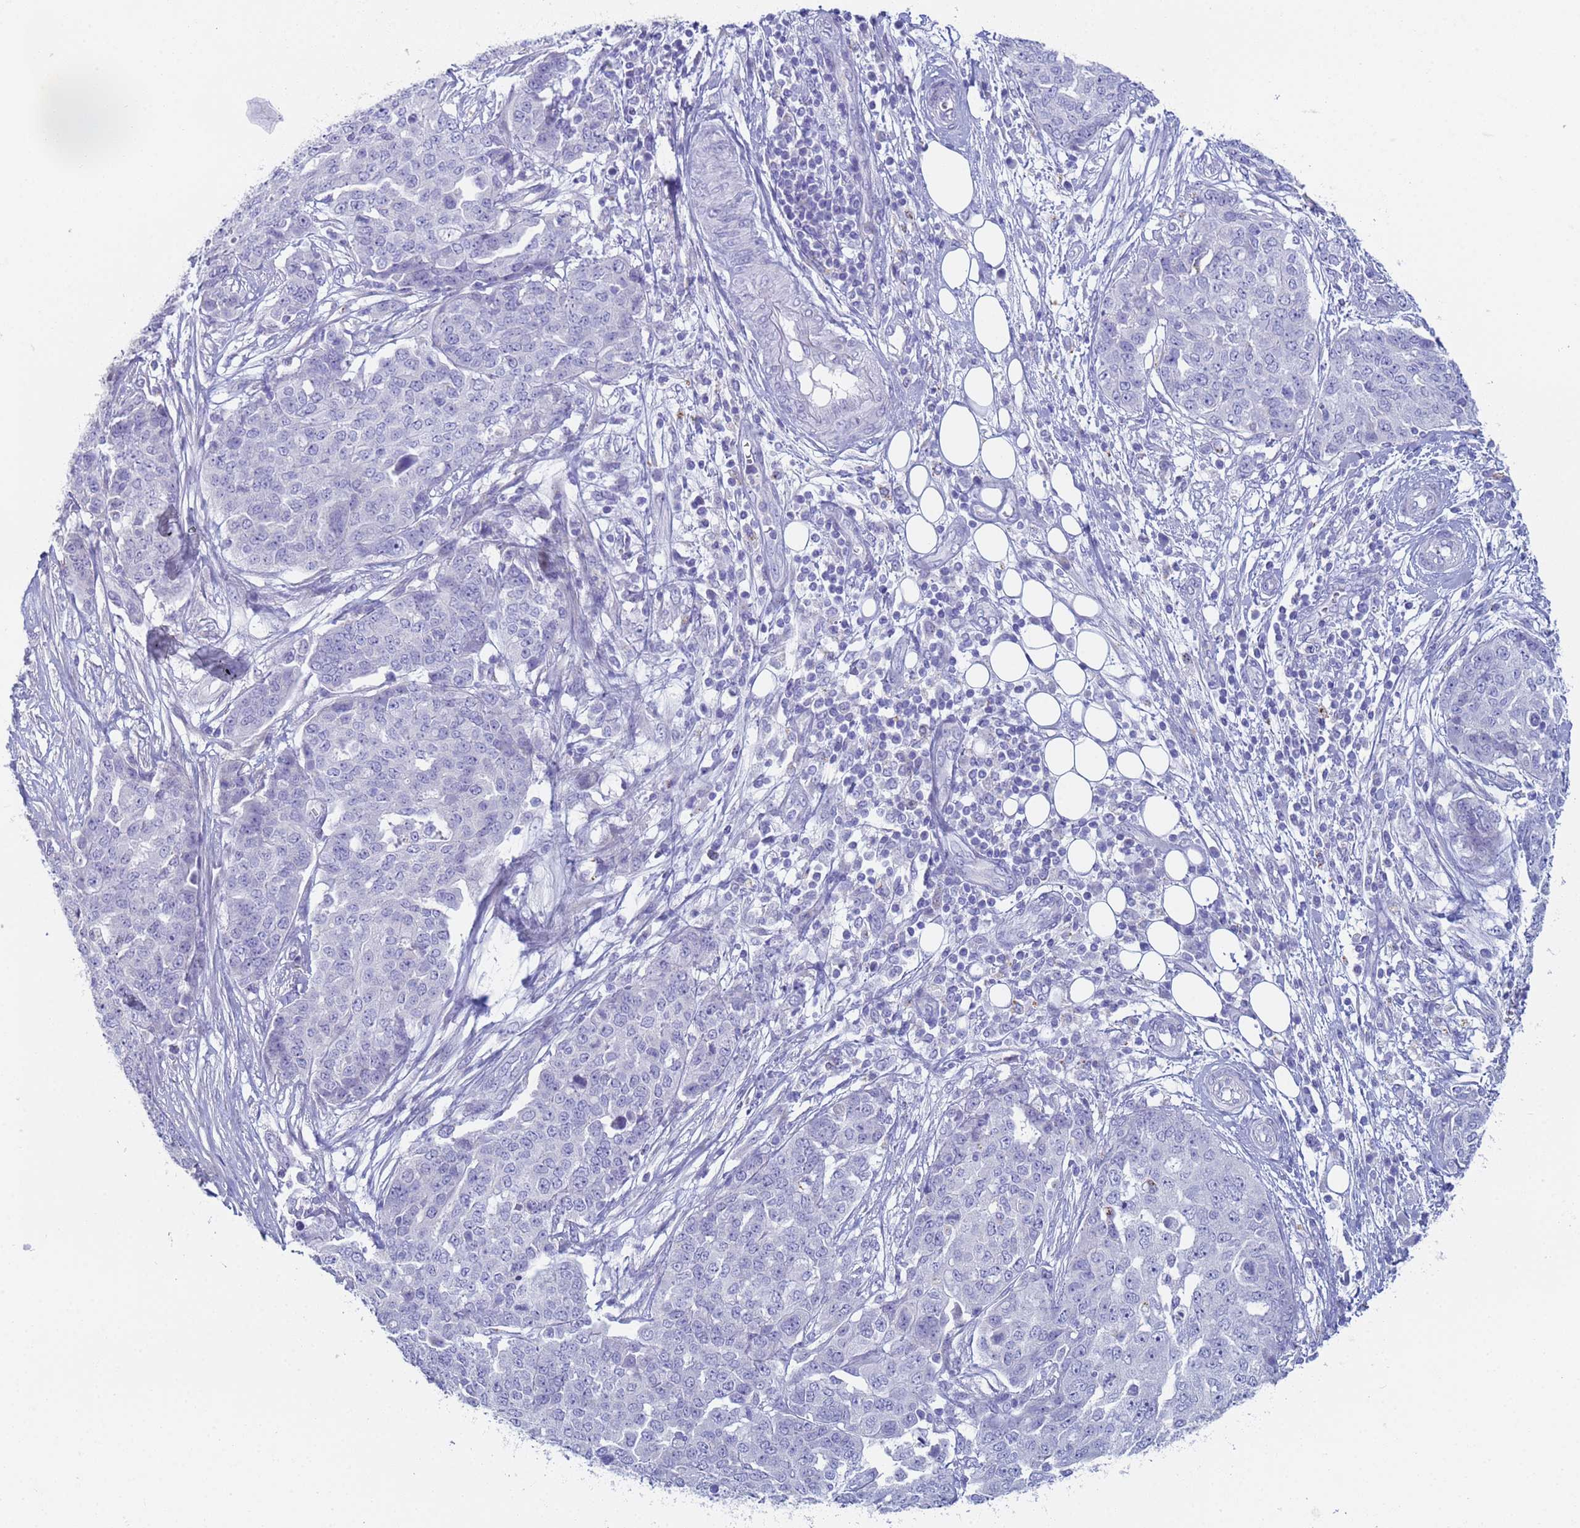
{"staining": {"intensity": "negative", "quantity": "none", "location": "none"}, "tissue": "ovarian cancer", "cell_type": "Tumor cells", "image_type": "cancer", "snomed": [{"axis": "morphology", "description": "Cystadenocarcinoma, serous, NOS"}, {"axis": "topography", "description": "Soft tissue"}, {"axis": "topography", "description": "Ovary"}], "caption": "Immunohistochemical staining of human serous cystadenocarcinoma (ovarian) exhibits no significant positivity in tumor cells.", "gene": "CR1", "patient": {"sex": "female", "age": 57}}